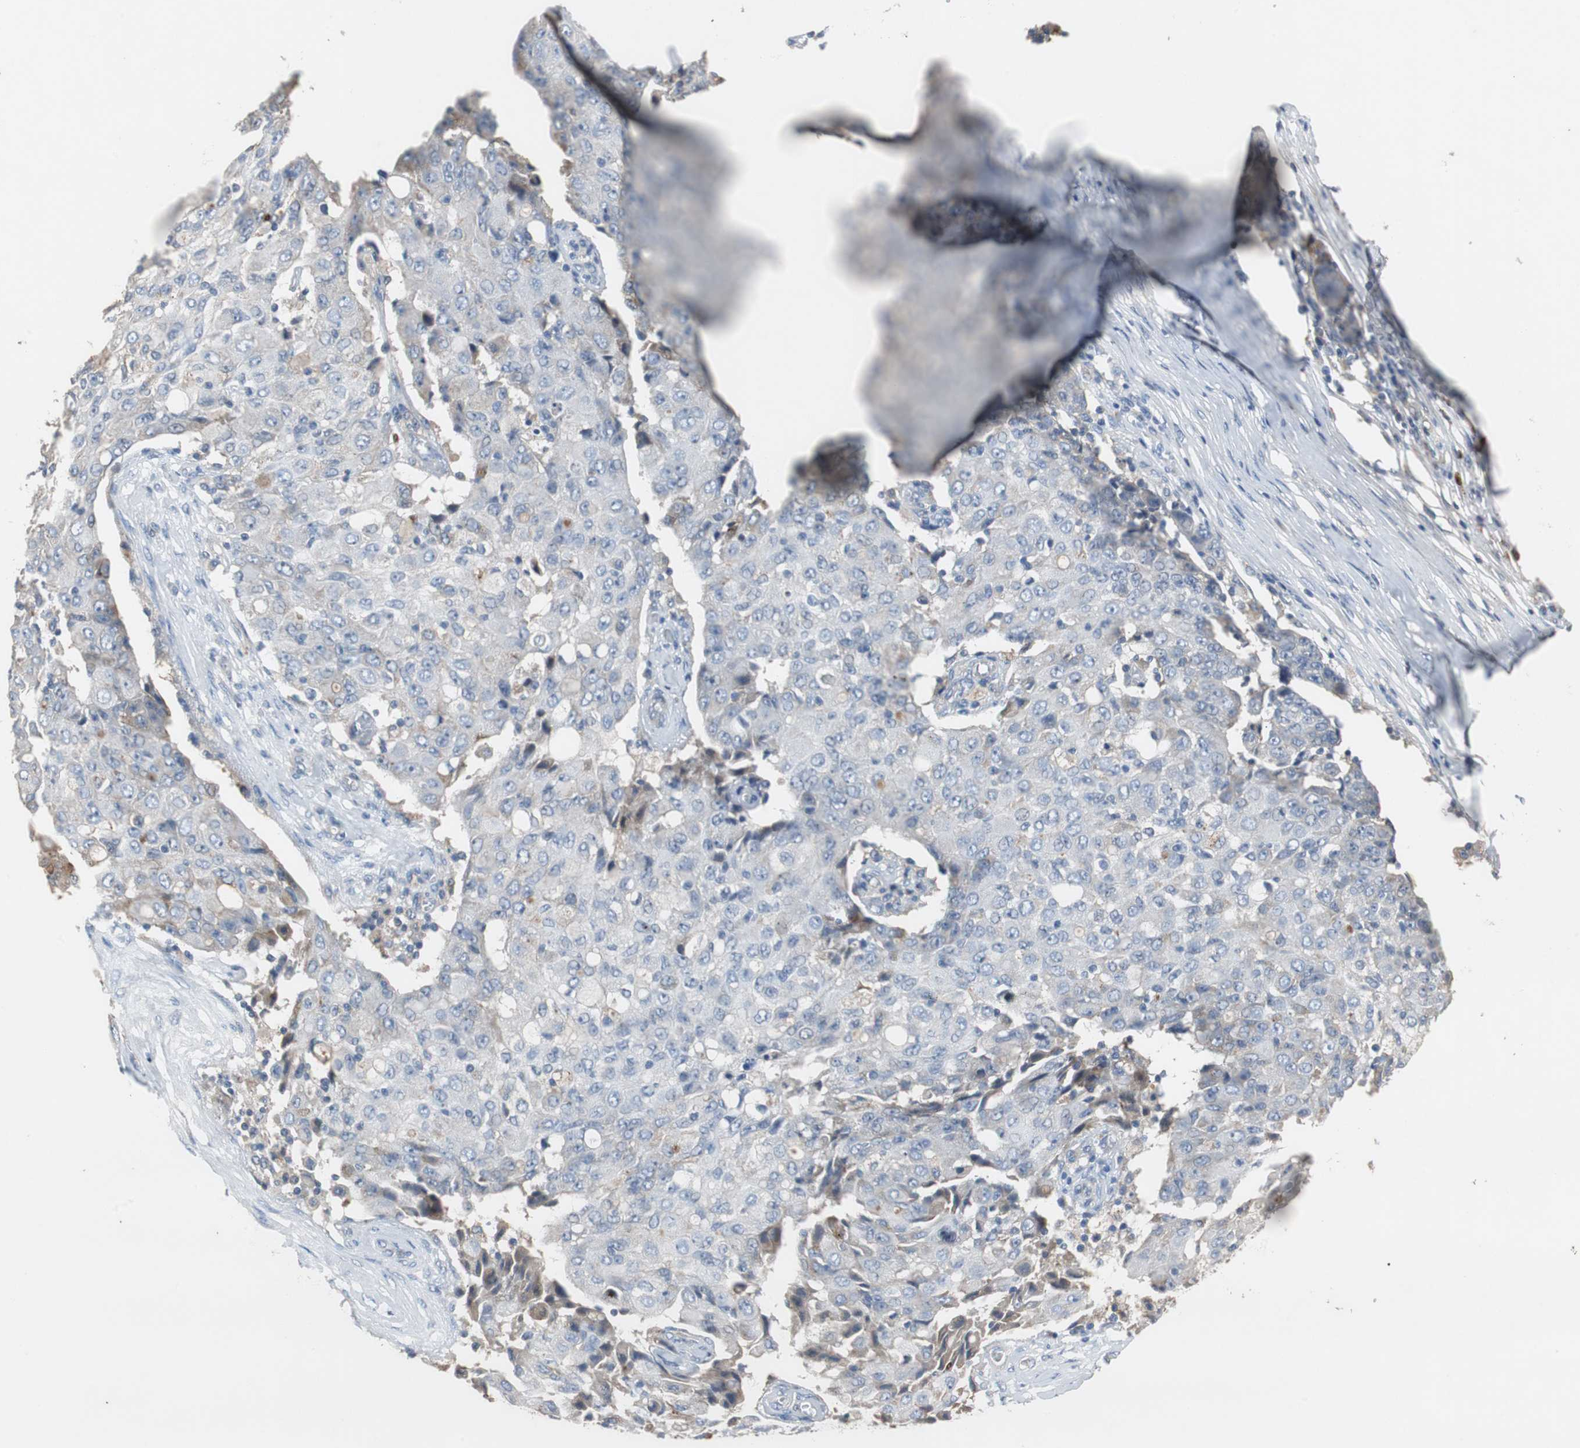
{"staining": {"intensity": "weak", "quantity": "<25%", "location": "cytoplasmic/membranous"}, "tissue": "ovarian cancer", "cell_type": "Tumor cells", "image_type": "cancer", "snomed": [{"axis": "morphology", "description": "Carcinoma, endometroid"}, {"axis": "topography", "description": "Ovary"}], "caption": "Tumor cells are negative for brown protein staining in ovarian cancer. (DAB immunohistochemistry, high magnification).", "gene": "SORT1", "patient": {"sex": "female", "age": 42}}